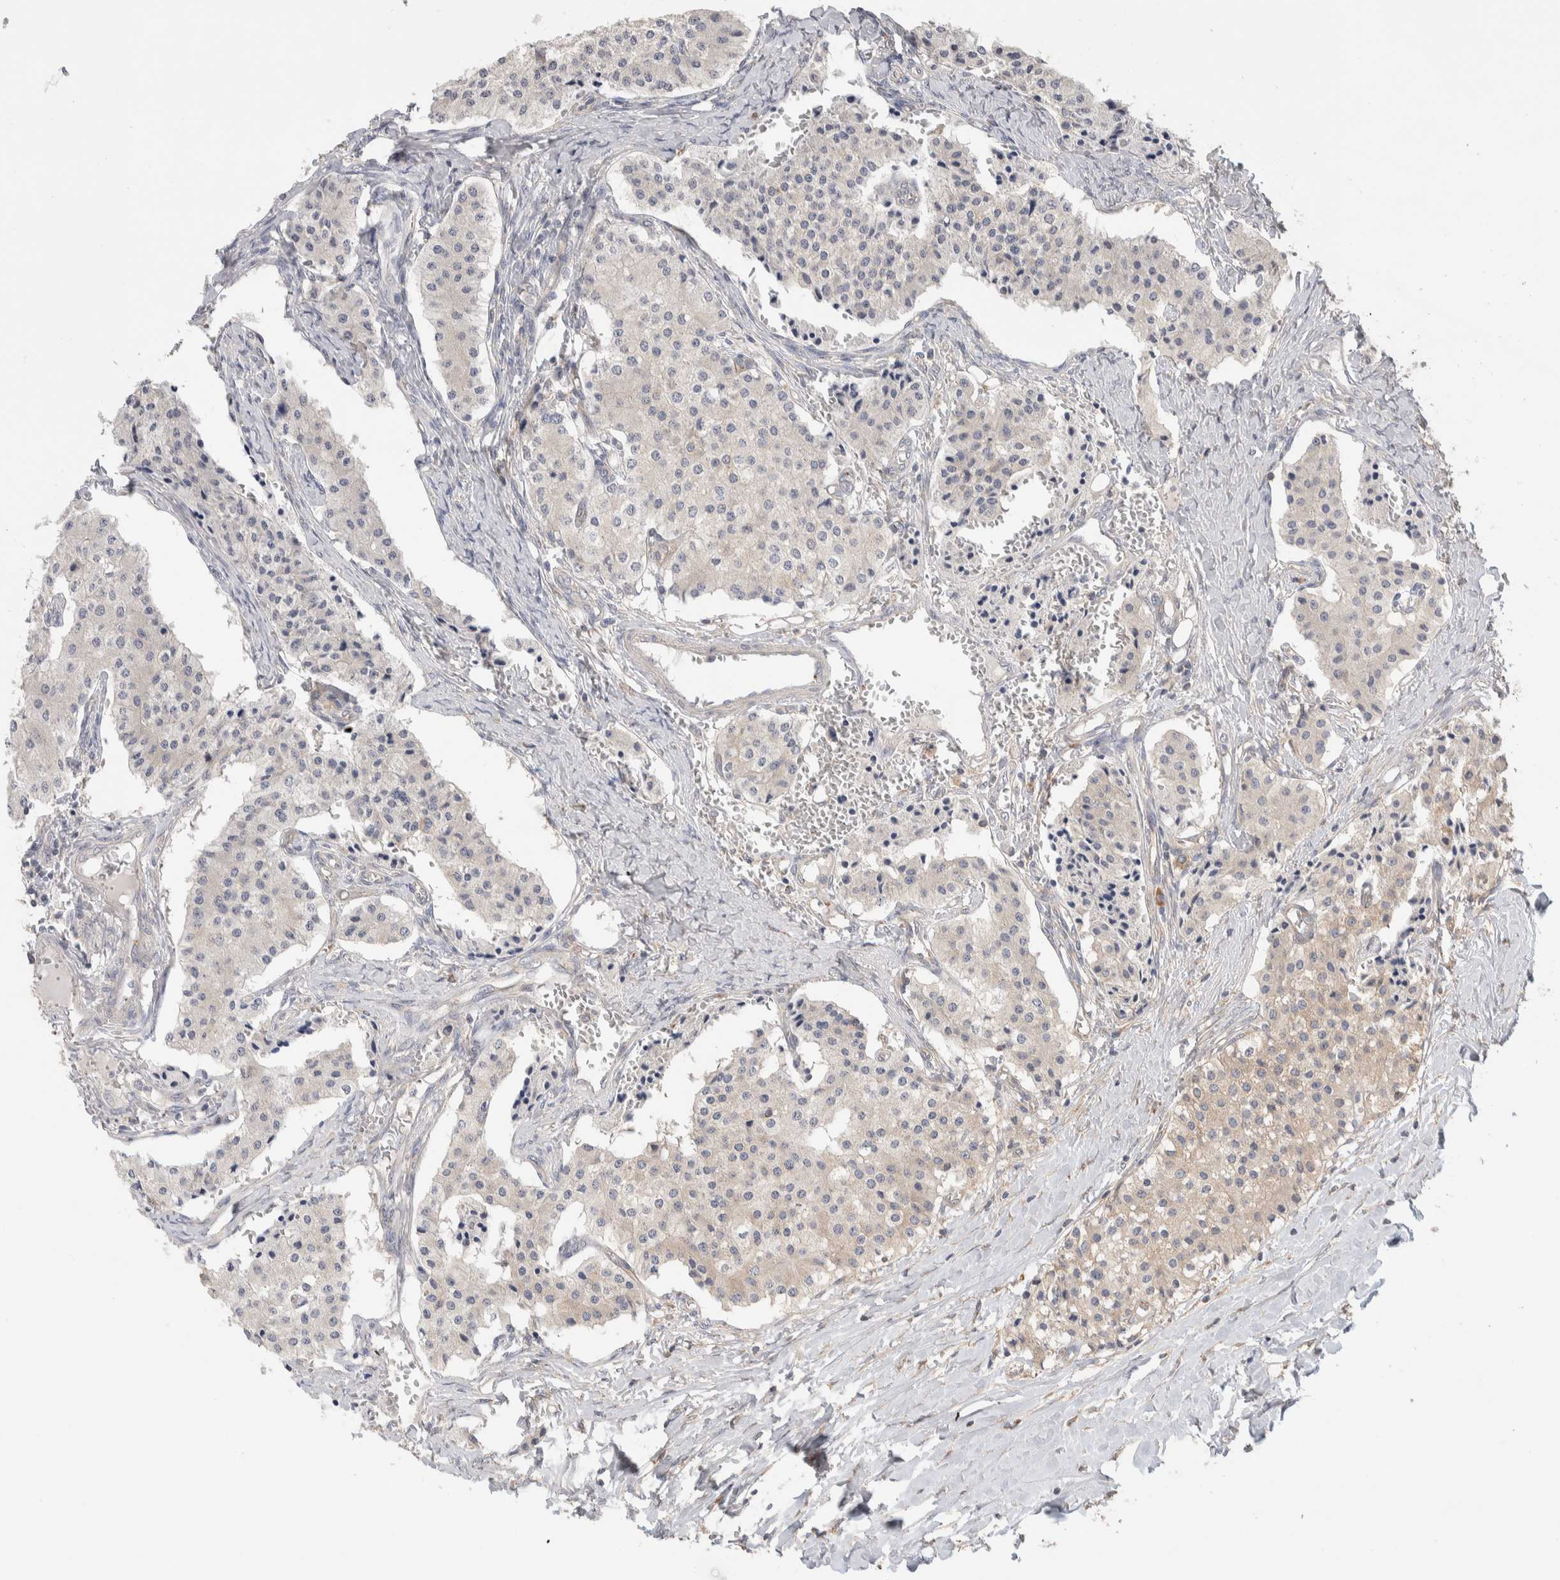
{"staining": {"intensity": "negative", "quantity": "none", "location": "none"}, "tissue": "carcinoid", "cell_type": "Tumor cells", "image_type": "cancer", "snomed": [{"axis": "morphology", "description": "Carcinoid, malignant, NOS"}, {"axis": "topography", "description": "Colon"}], "caption": "DAB immunohistochemical staining of carcinoid shows no significant expression in tumor cells. (DAB (3,3'-diaminobenzidine) immunohistochemistry (IHC) with hematoxylin counter stain).", "gene": "DEPTOR", "patient": {"sex": "female", "age": 52}}